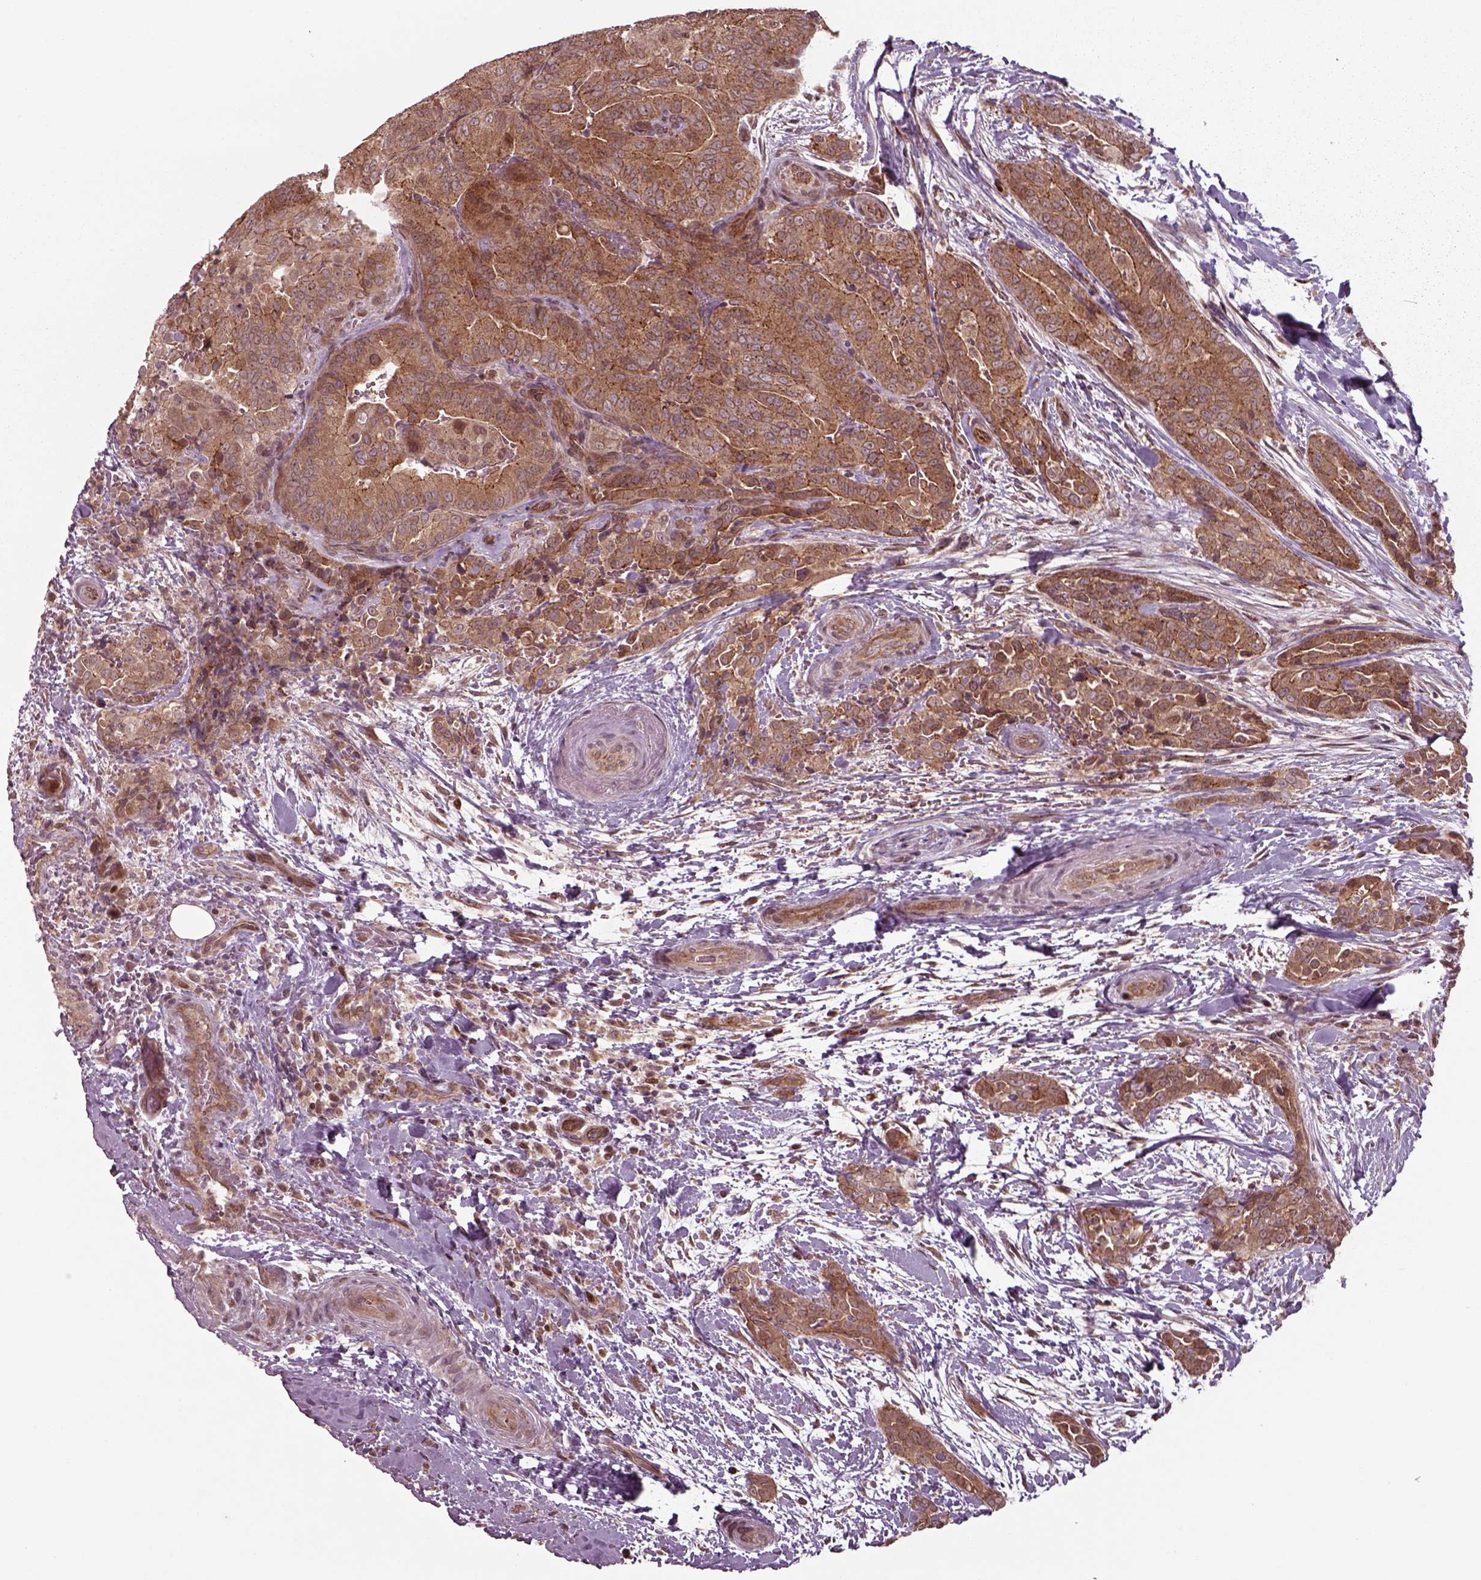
{"staining": {"intensity": "moderate", "quantity": ">75%", "location": "cytoplasmic/membranous"}, "tissue": "thyroid cancer", "cell_type": "Tumor cells", "image_type": "cancer", "snomed": [{"axis": "morphology", "description": "Papillary adenocarcinoma, NOS"}, {"axis": "topography", "description": "Thyroid gland"}], "caption": "Immunohistochemistry of human papillary adenocarcinoma (thyroid) reveals medium levels of moderate cytoplasmic/membranous staining in about >75% of tumor cells.", "gene": "CHMP3", "patient": {"sex": "male", "age": 61}}